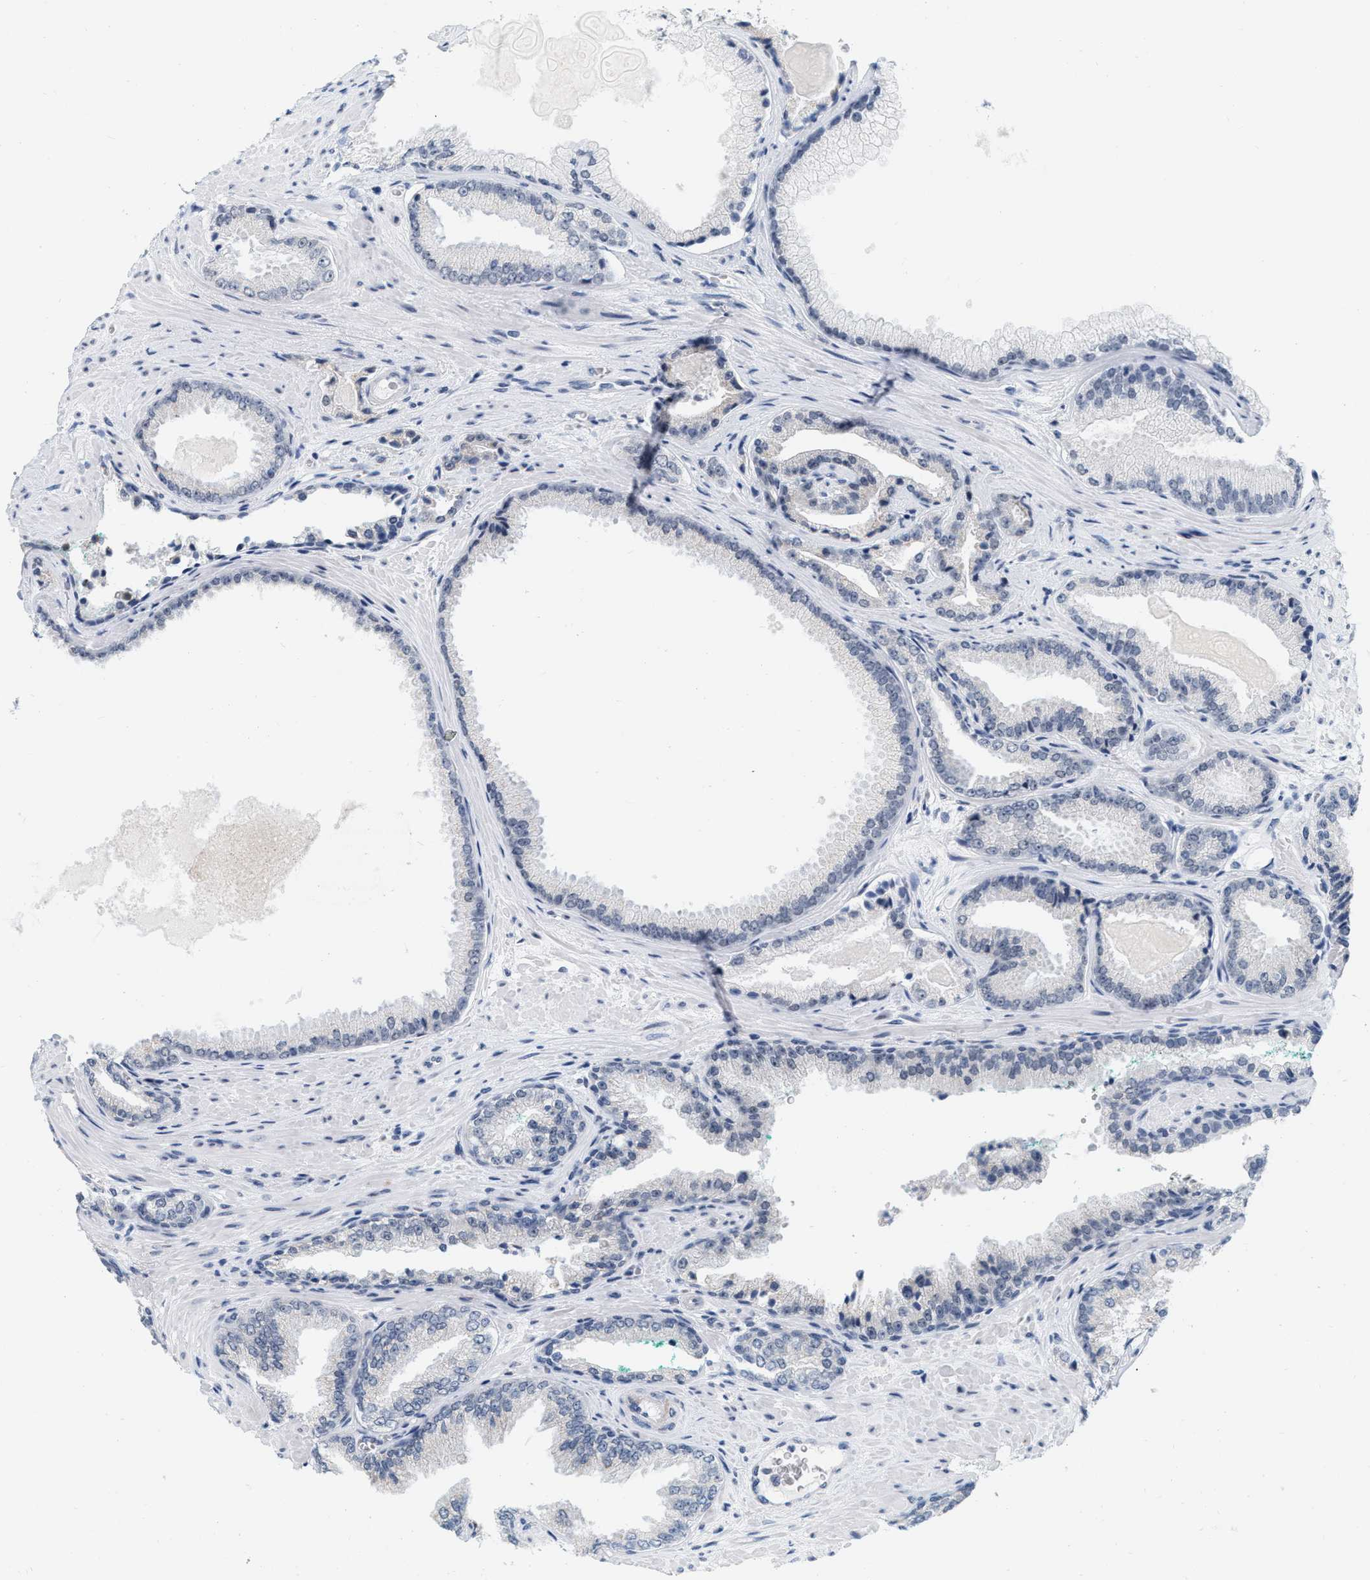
{"staining": {"intensity": "negative", "quantity": "none", "location": "none"}, "tissue": "prostate cancer", "cell_type": "Tumor cells", "image_type": "cancer", "snomed": [{"axis": "morphology", "description": "Adenocarcinoma, High grade"}, {"axis": "topography", "description": "Prostate"}], "caption": "Immunohistochemistry (IHC) micrograph of human prostate adenocarcinoma (high-grade) stained for a protein (brown), which demonstrates no positivity in tumor cells. (Stains: DAB immunohistochemistry (IHC) with hematoxylin counter stain, Microscopy: brightfield microscopy at high magnification).", "gene": "XIRP1", "patient": {"sex": "male", "age": 71}}